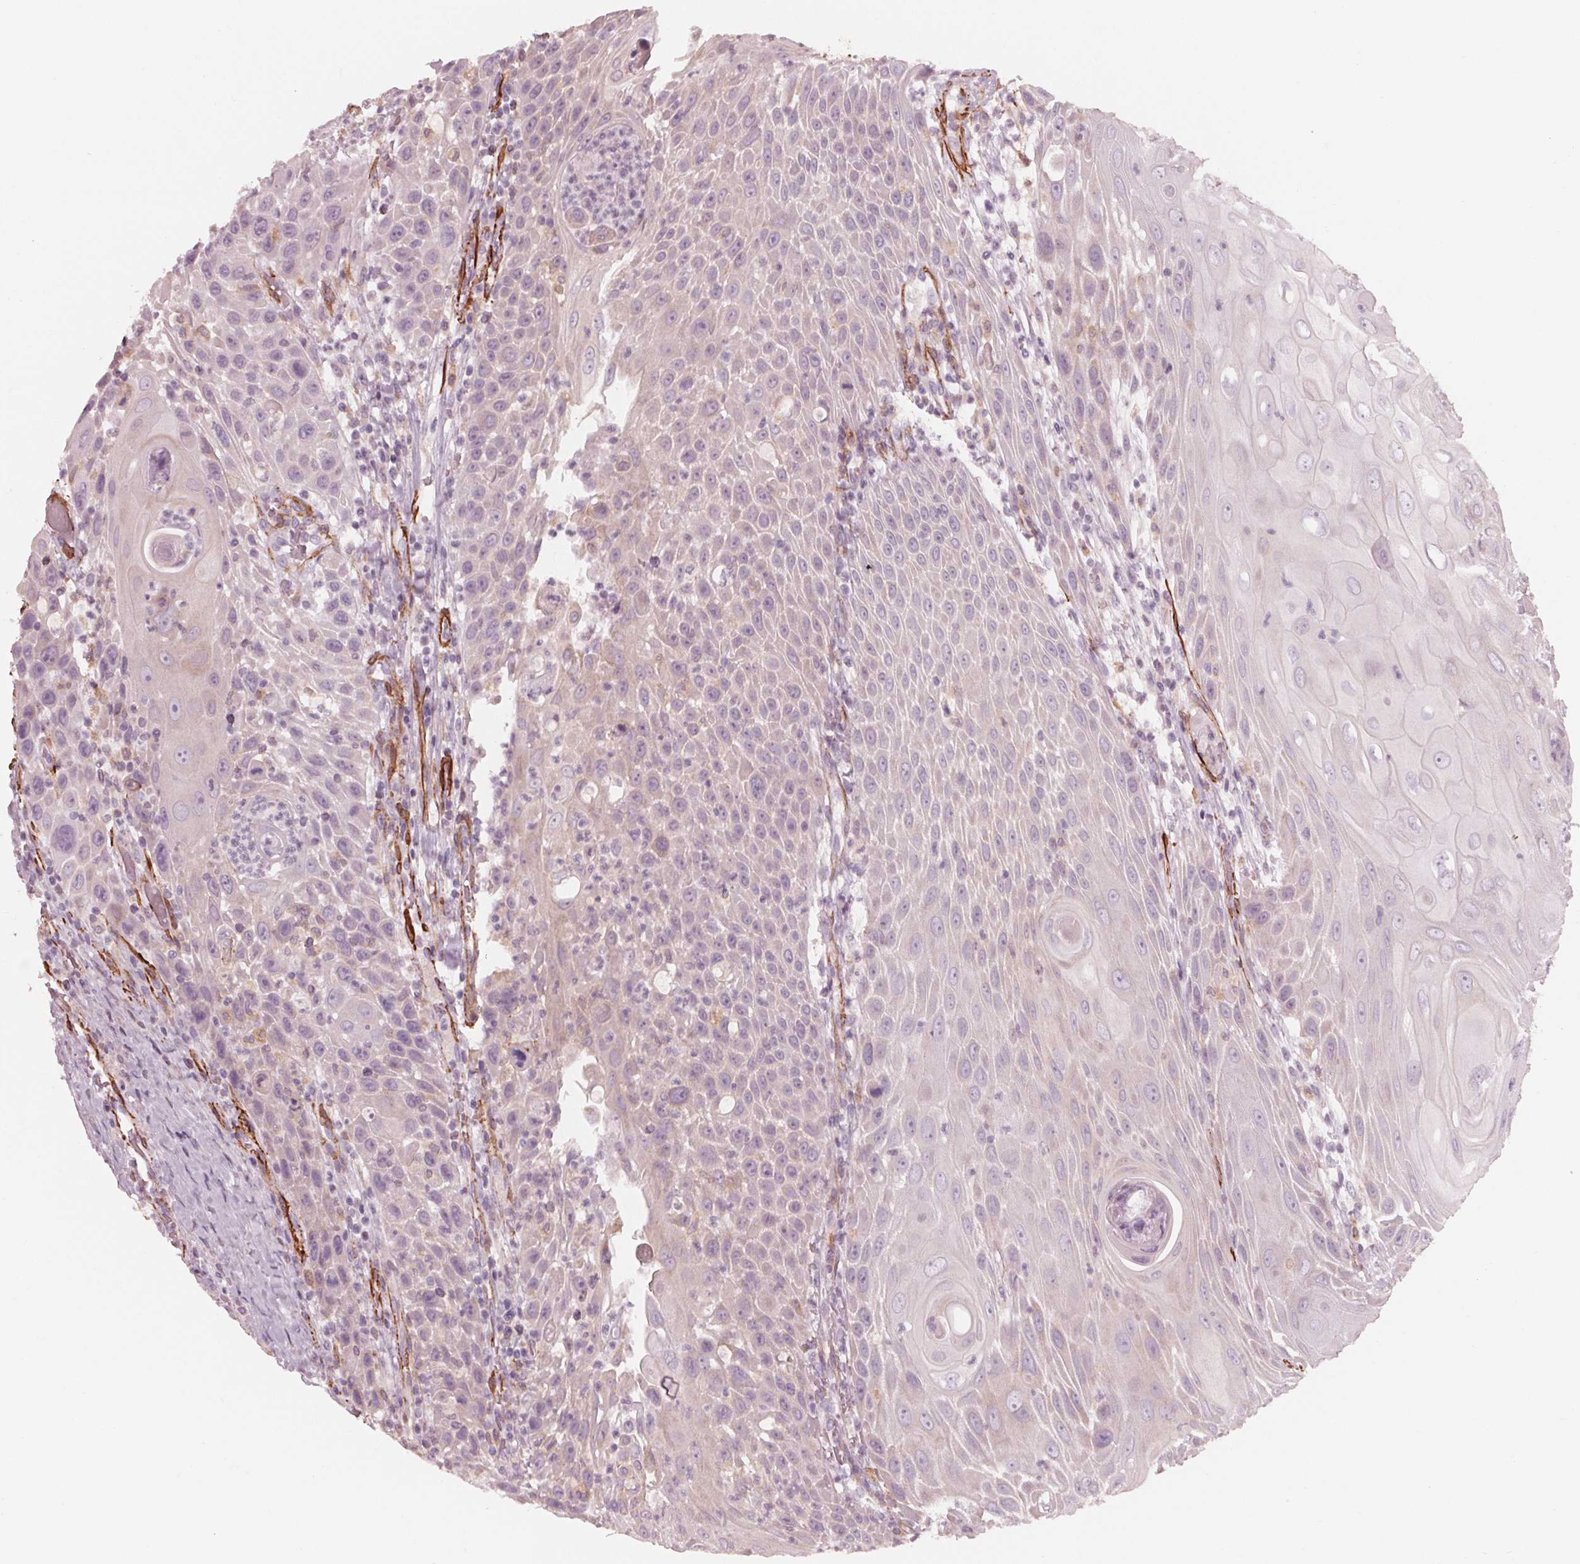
{"staining": {"intensity": "negative", "quantity": "none", "location": "none"}, "tissue": "head and neck cancer", "cell_type": "Tumor cells", "image_type": "cancer", "snomed": [{"axis": "morphology", "description": "Squamous cell carcinoma, NOS"}, {"axis": "topography", "description": "Head-Neck"}], "caption": "High magnification brightfield microscopy of head and neck cancer (squamous cell carcinoma) stained with DAB (brown) and counterstained with hematoxylin (blue): tumor cells show no significant expression. Nuclei are stained in blue.", "gene": "MIER3", "patient": {"sex": "male", "age": 69}}